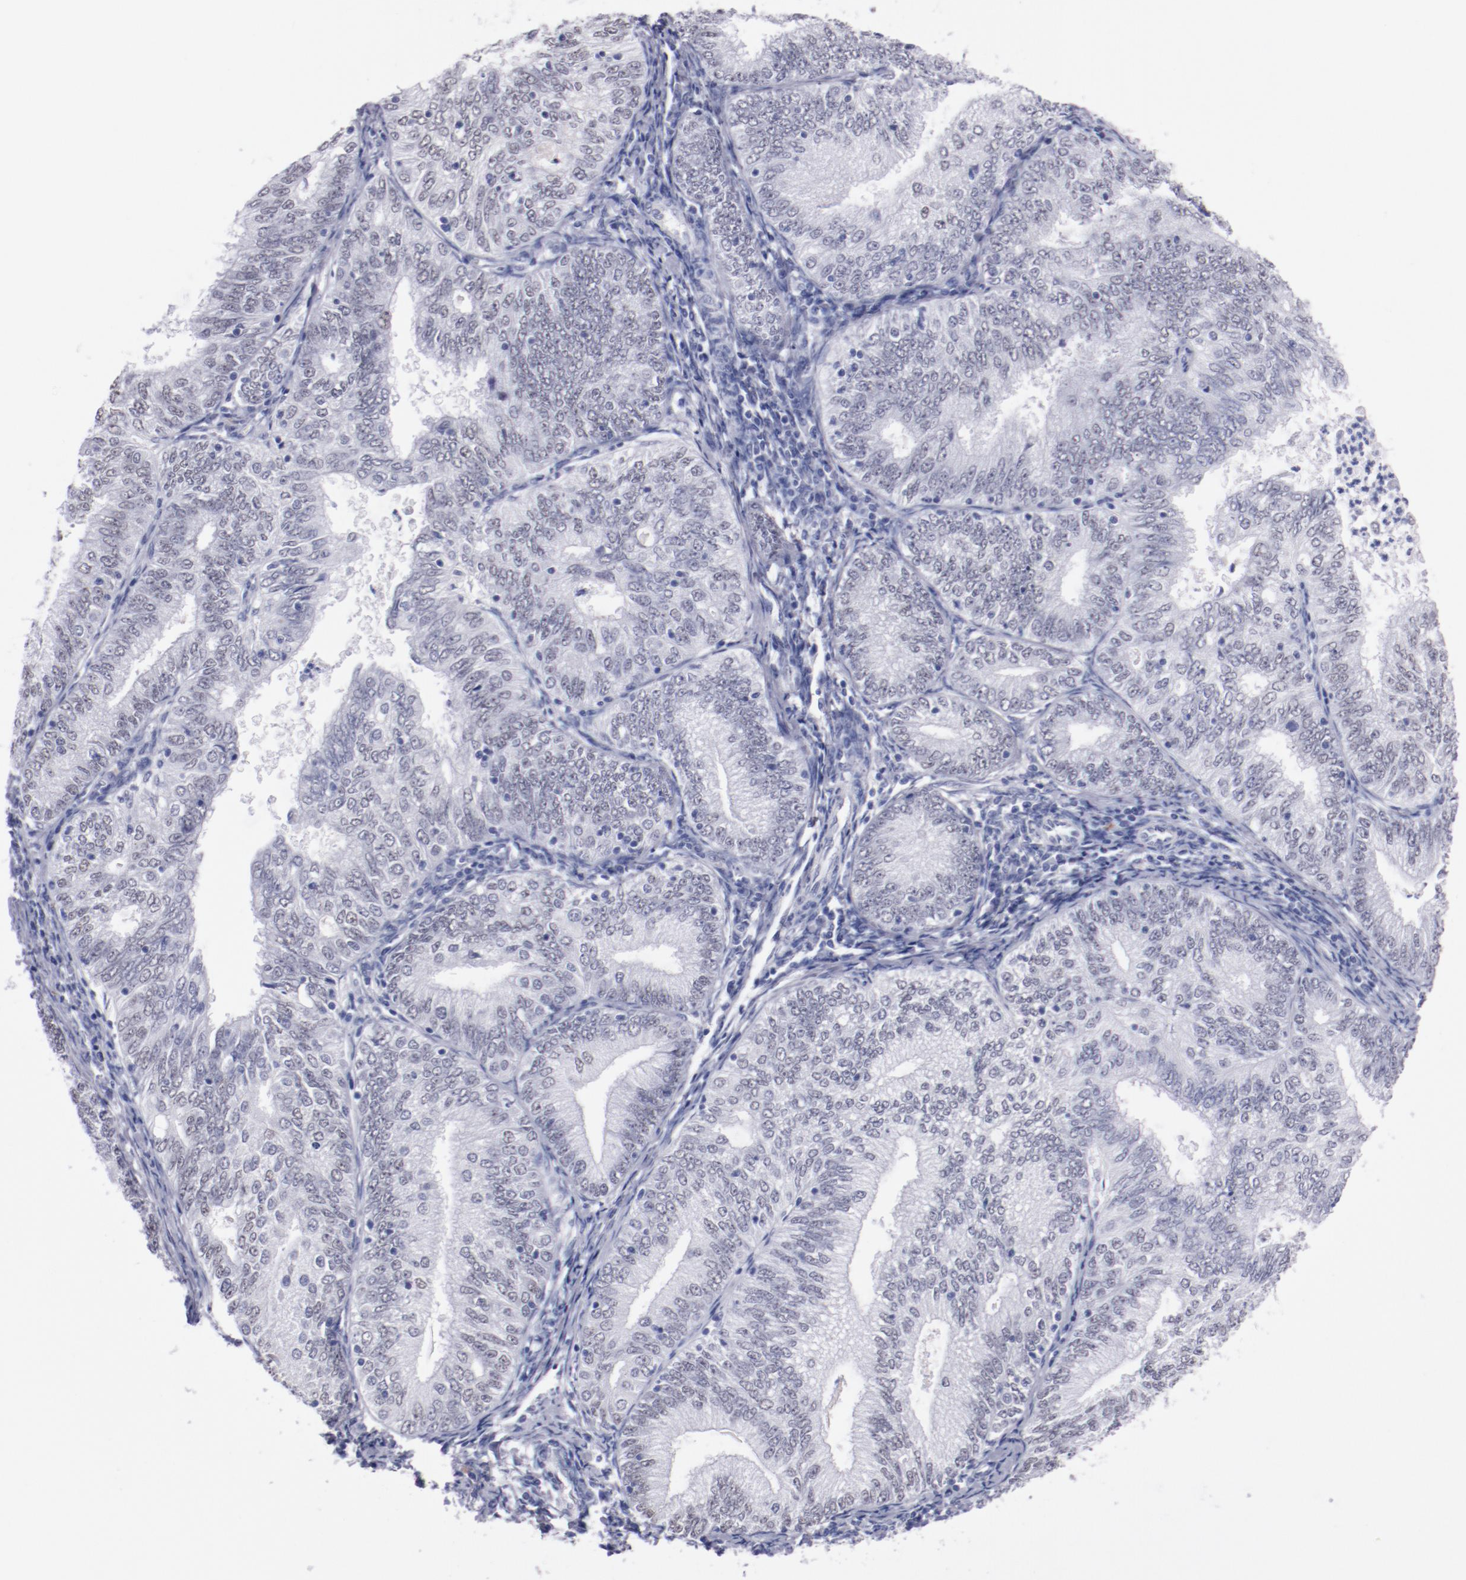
{"staining": {"intensity": "weak", "quantity": "<25%", "location": "nuclear"}, "tissue": "endometrial cancer", "cell_type": "Tumor cells", "image_type": "cancer", "snomed": [{"axis": "morphology", "description": "Adenocarcinoma, NOS"}, {"axis": "topography", "description": "Endometrium"}], "caption": "Endometrial adenocarcinoma was stained to show a protein in brown. There is no significant positivity in tumor cells.", "gene": "HNF1B", "patient": {"sex": "female", "age": 69}}